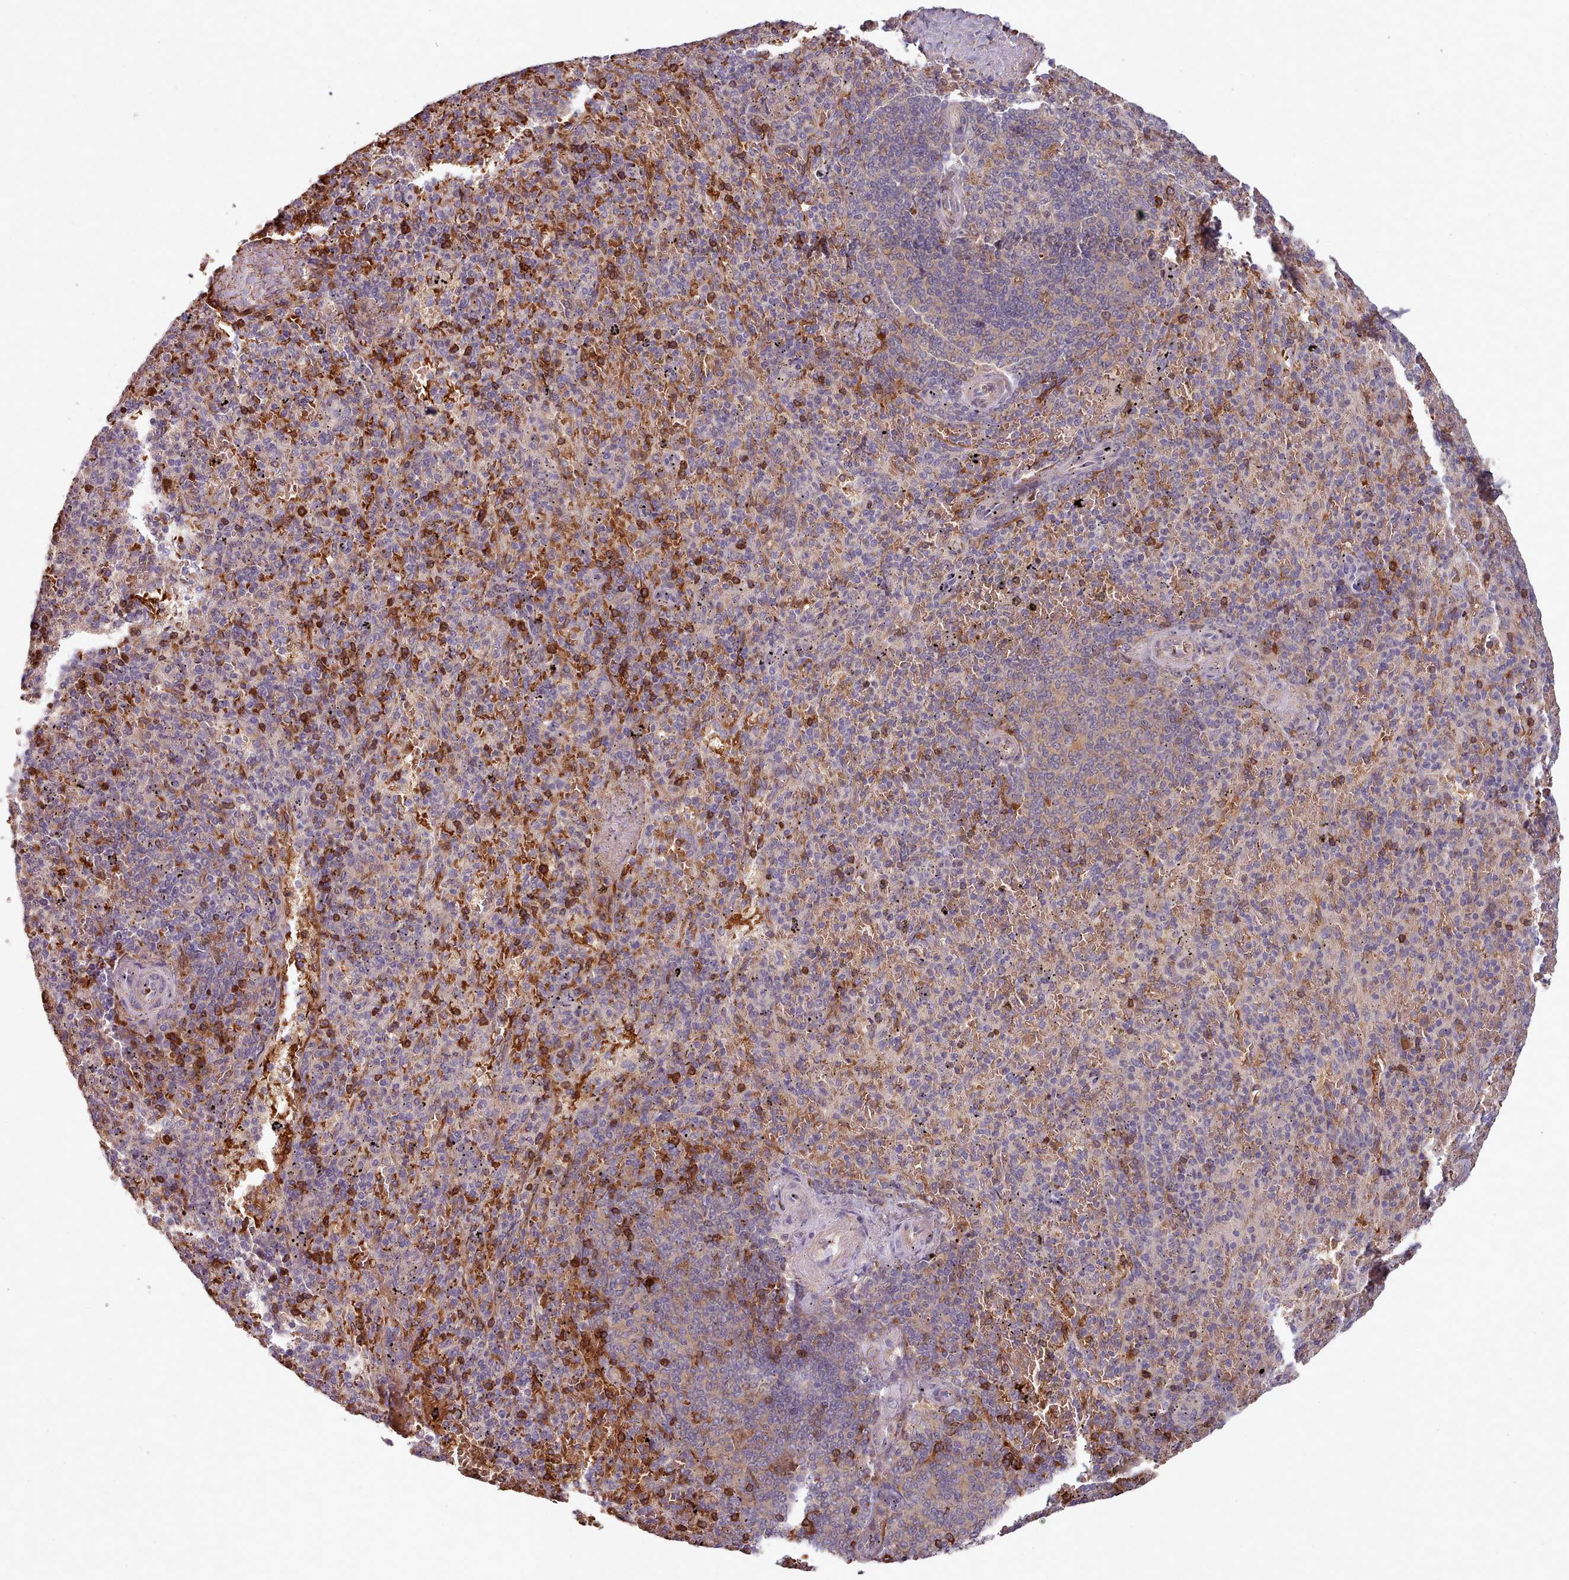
{"staining": {"intensity": "strong", "quantity": "<25%", "location": "cytoplasmic/membranous"}, "tissue": "spleen", "cell_type": "Cells in red pulp", "image_type": "normal", "snomed": [{"axis": "morphology", "description": "Normal tissue, NOS"}, {"axis": "topography", "description": "Spleen"}], "caption": "Immunohistochemical staining of benign spleen exhibits <25% levels of strong cytoplasmic/membranous protein staining in approximately <25% of cells in red pulp.", "gene": "CLNS1A", "patient": {"sex": "male", "age": 82}}